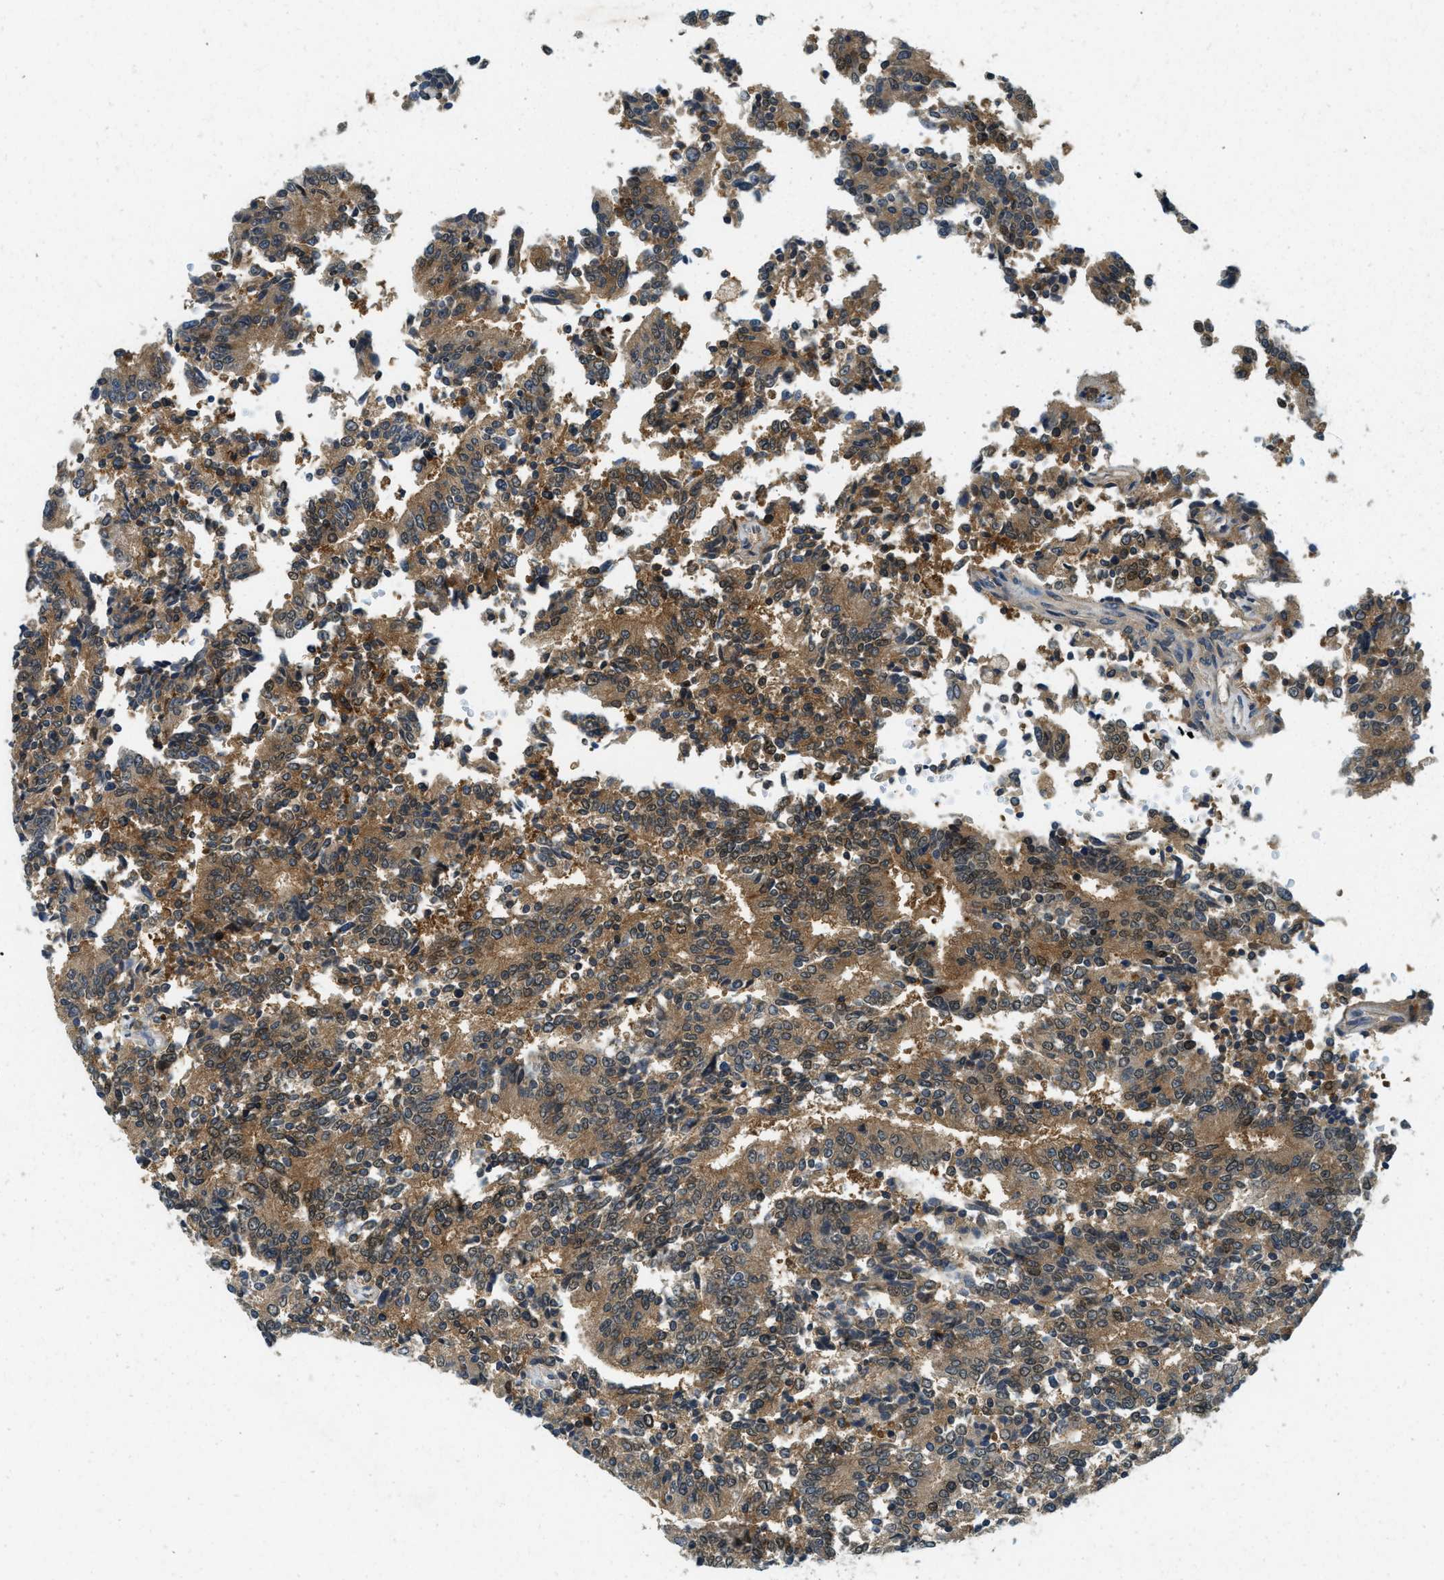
{"staining": {"intensity": "moderate", "quantity": ">75%", "location": "cytoplasmic/membranous,nuclear"}, "tissue": "prostate cancer", "cell_type": "Tumor cells", "image_type": "cancer", "snomed": [{"axis": "morphology", "description": "Normal tissue, NOS"}, {"axis": "morphology", "description": "Adenocarcinoma, High grade"}, {"axis": "topography", "description": "Prostate"}, {"axis": "topography", "description": "Seminal veicle"}], "caption": "Prostate high-grade adenocarcinoma stained for a protein displays moderate cytoplasmic/membranous and nuclear positivity in tumor cells.", "gene": "GMPPB", "patient": {"sex": "male", "age": 55}}